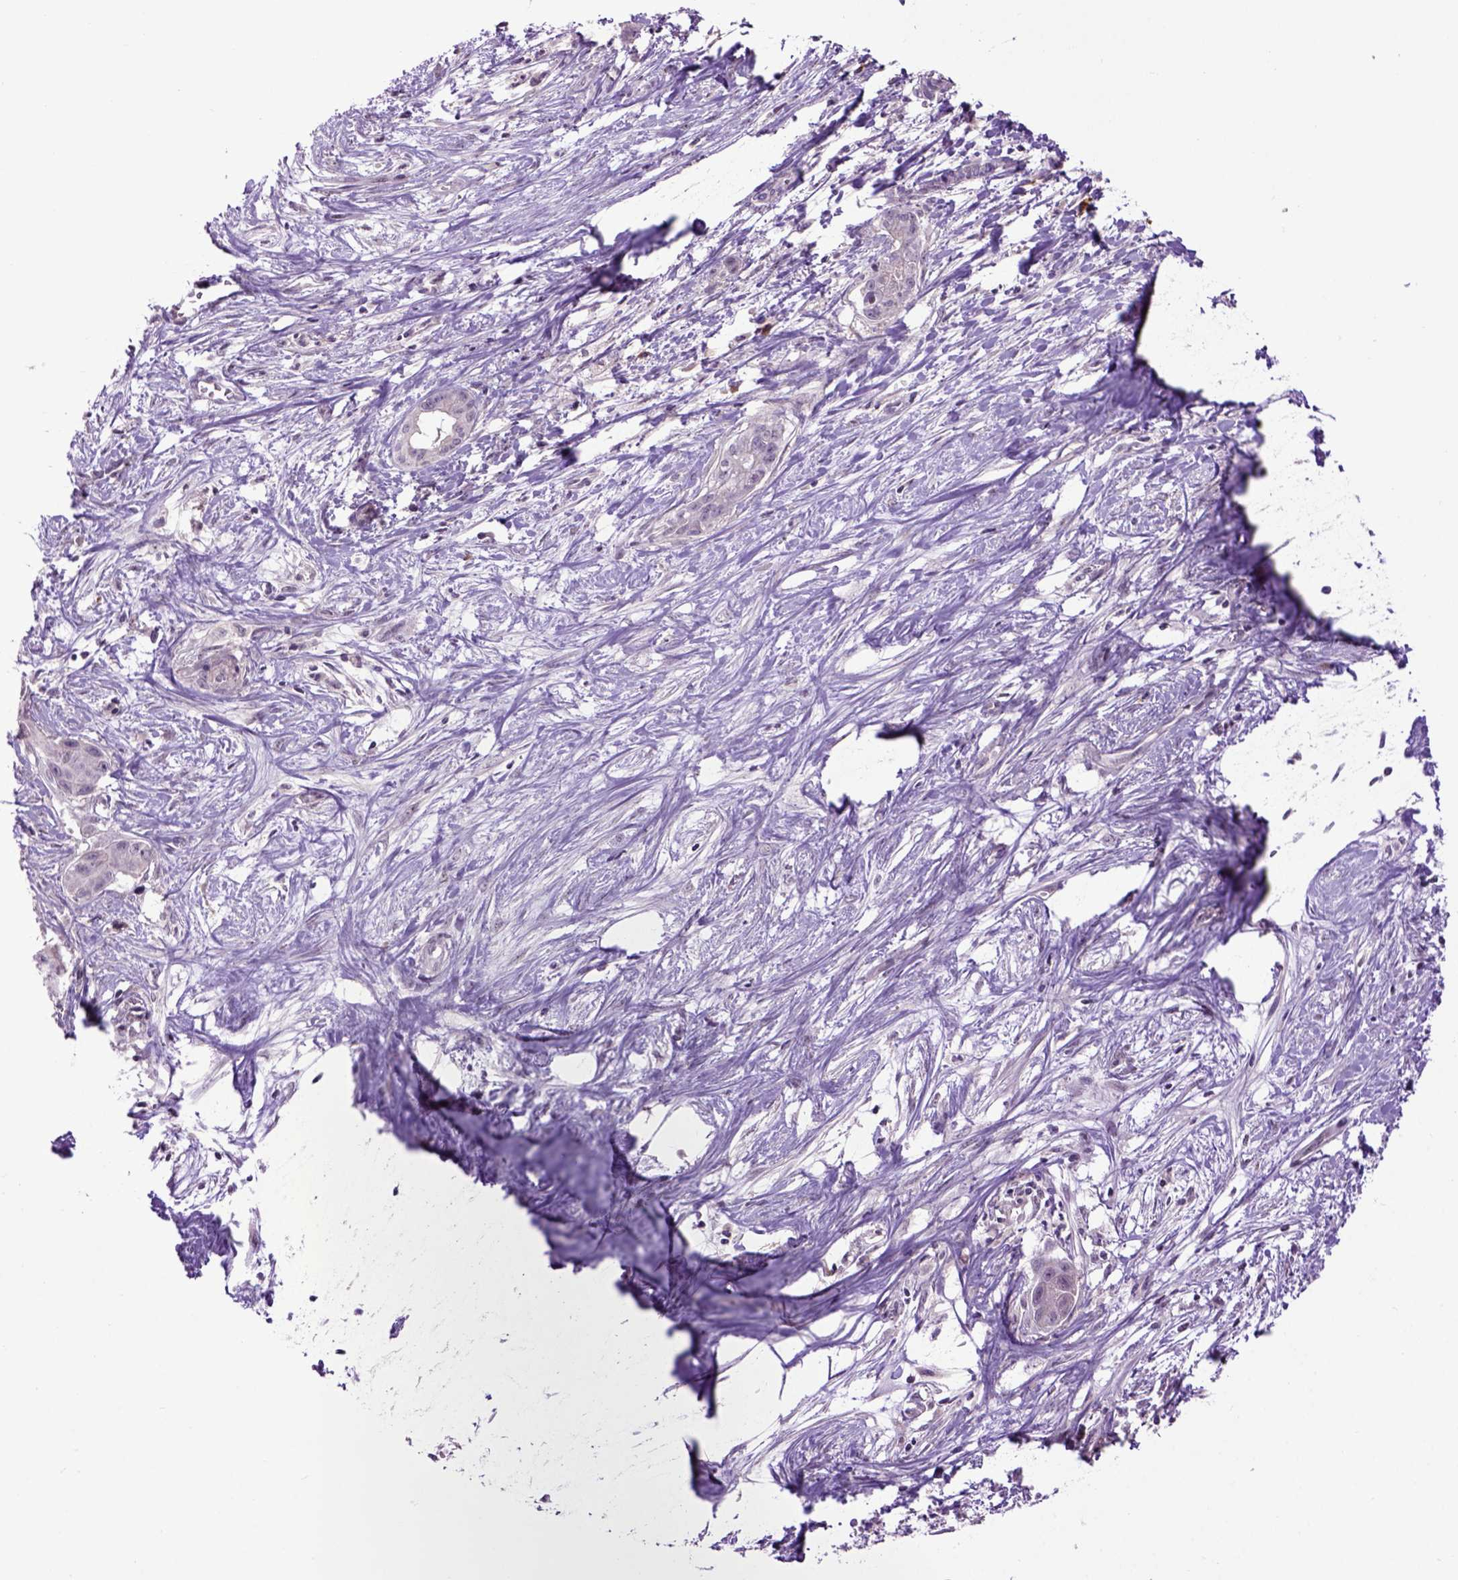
{"staining": {"intensity": "negative", "quantity": "none", "location": "none"}, "tissue": "liver cancer", "cell_type": "Tumor cells", "image_type": "cancer", "snomed": [{"axis": "morphology", "description": "Cholangiocarcinoma"}, {"axis": "topography", "description": "Liver"}], "caption": "There is no significant positivity in tumor cells of liver cancer (cholangiocarcinoma).", "gene": "EMILIN3", "patient": {"sex": "female", "age": 65}}